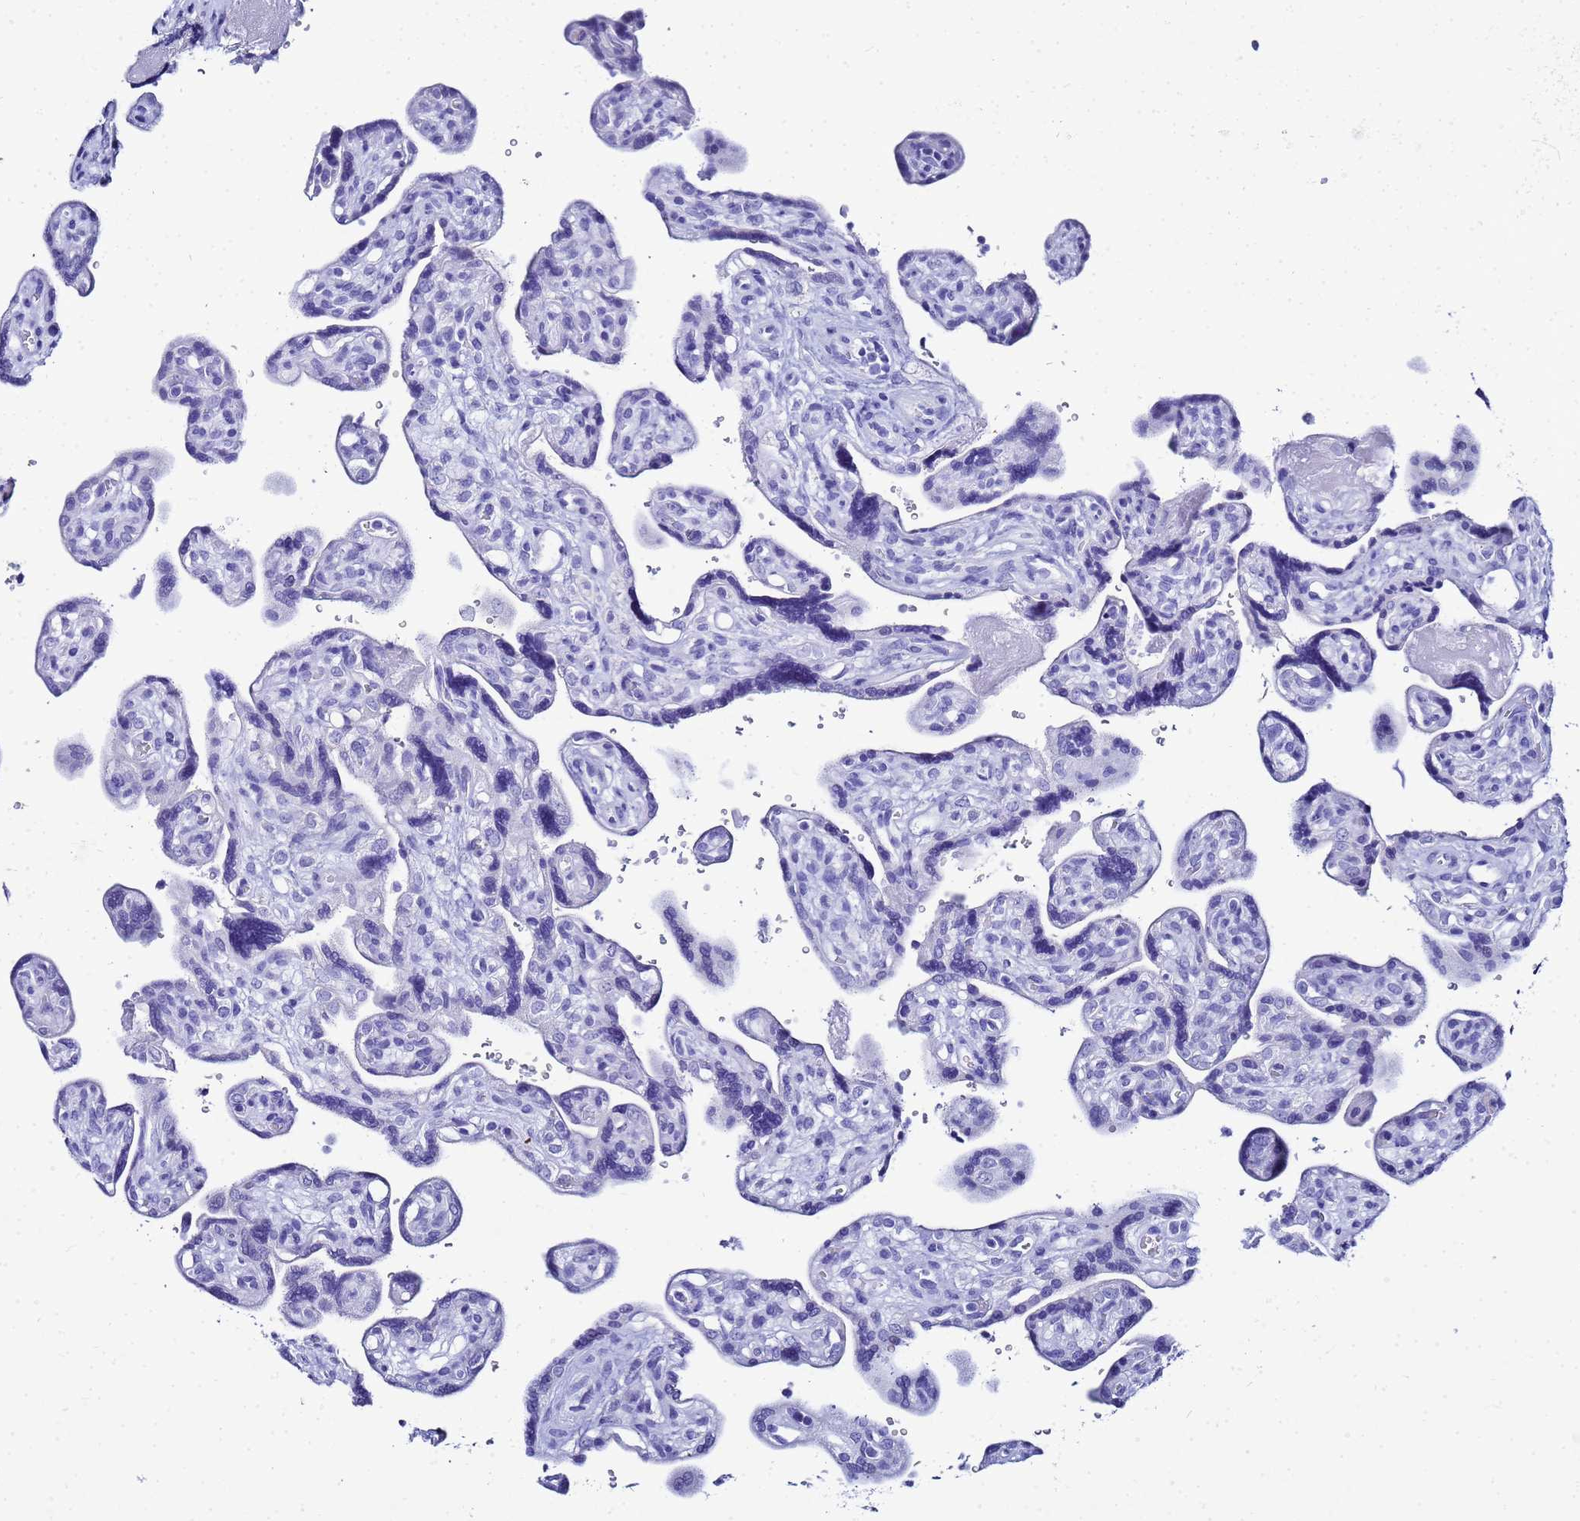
{"staining": {"intensity": "negative", "quantity": "none", "location": "none"}, "tissue": "placenta", "cell_type": "Trophoblastic cells", "image_type": "normal", "snomed": [{"axis": "morphology", "description": "Normal tissue, NOS"}, {"axis": "topography", "description": "Placenta"}], "caption": "High magnification brightfield microscopy of unremarkable placenta stained with DAB (3,3'-diaminobenzidine) (brown) and counterstained with hematoxylin (blue): trophoblastic cells show no significant positivity.", "gene": "CKB", "patient": {"sex": "female", "age": 39}}